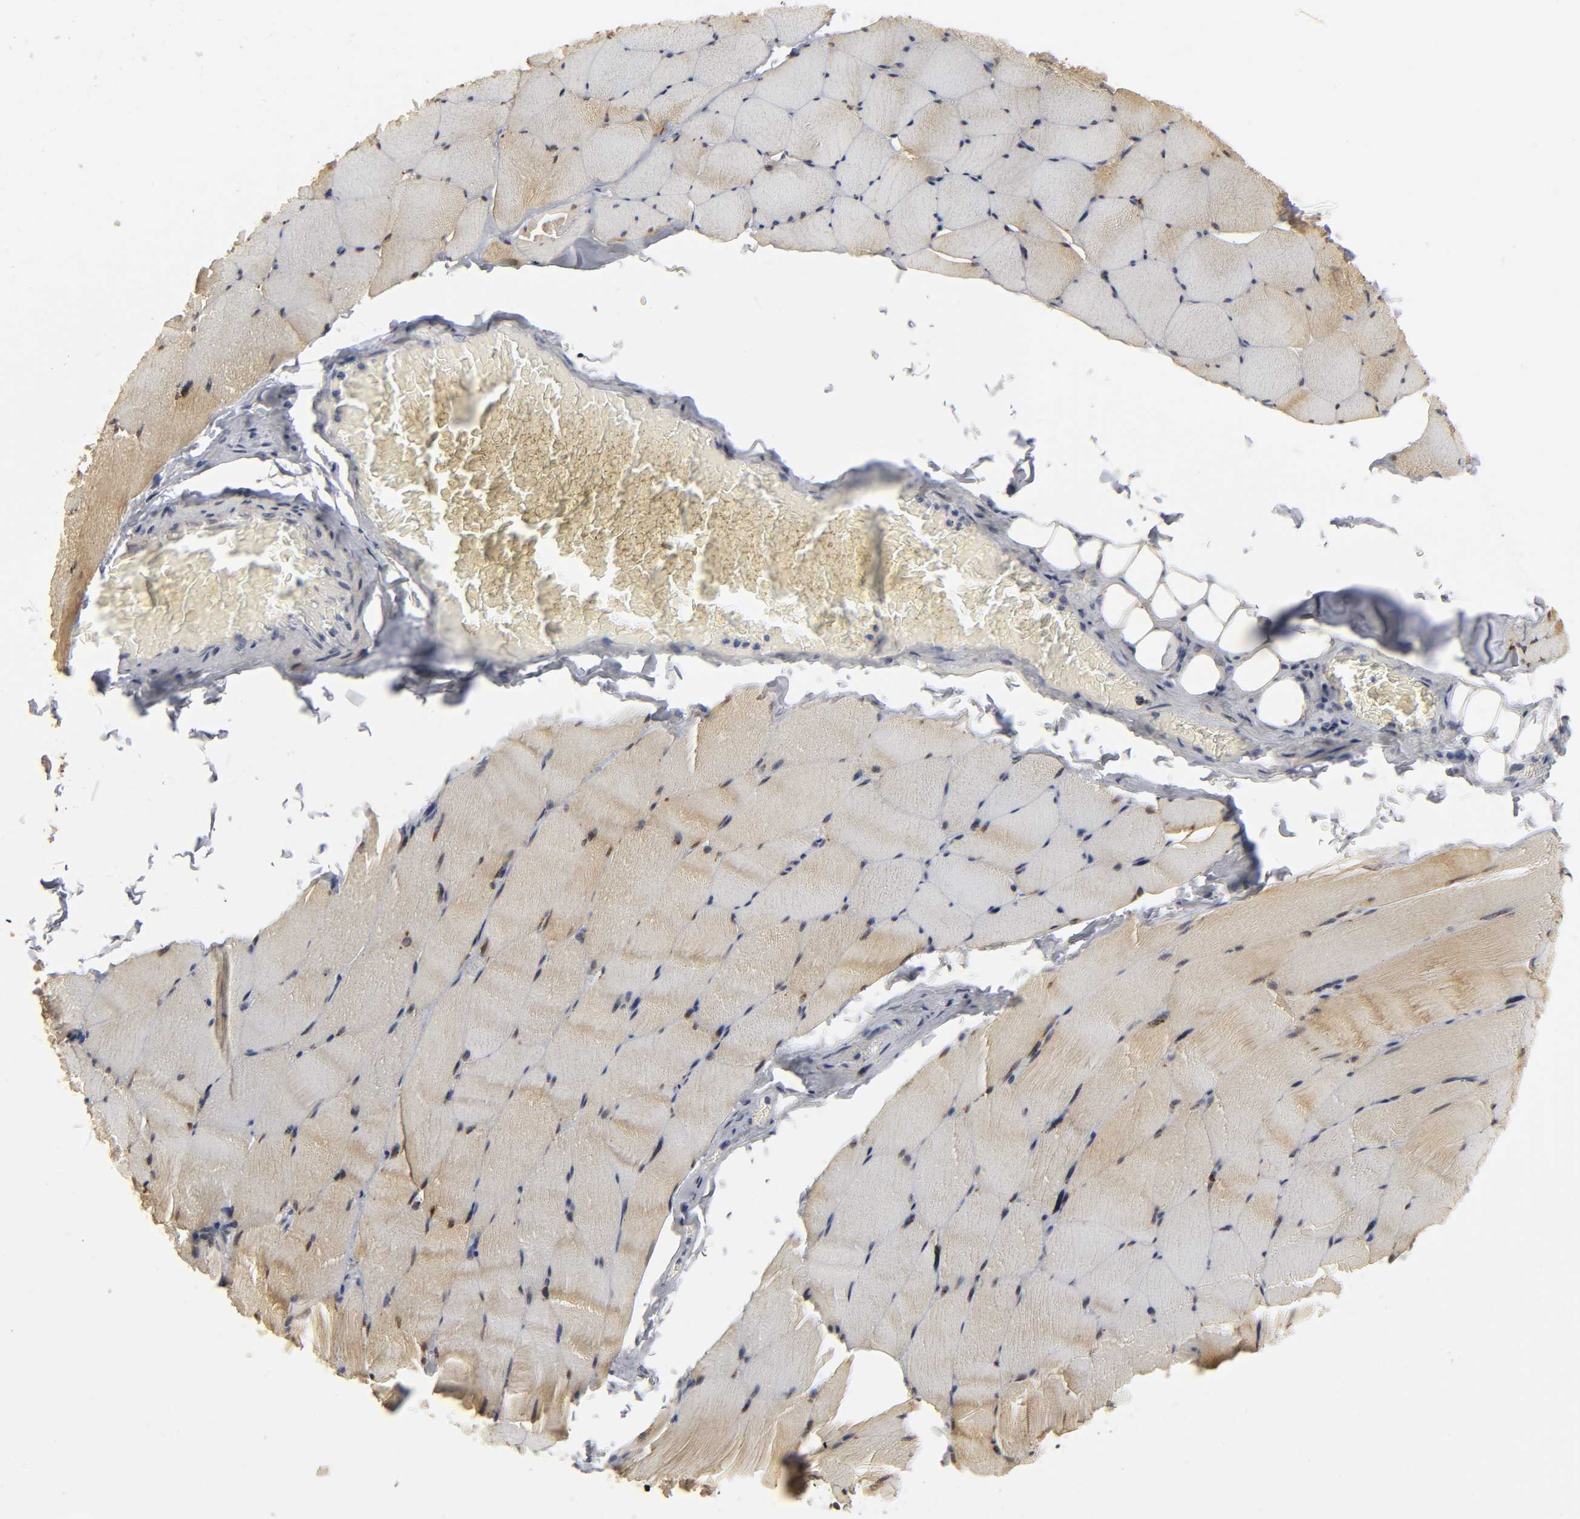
{"staining": {"intensity": "strong", "quantity": ">75%", "location": "cytoplasmic/membranous"}, "tissue": "skeletal muscle", "cell_type": "Myocytes", "image_type": "normal", "snomed": [{"axis": "morphology", "description": "Normal tissue, NOS"}, {"axis": "topography", "description": "Skeletal muscle"}], "caption": "Strong cytoplasmic/membranous expression for a protein is present in approximately >75% of myocytes of normal skeletal muscle using immunohistochemistry.", "gene": "PDLIM3", "patient": {"sex": "male", "age": 62}}